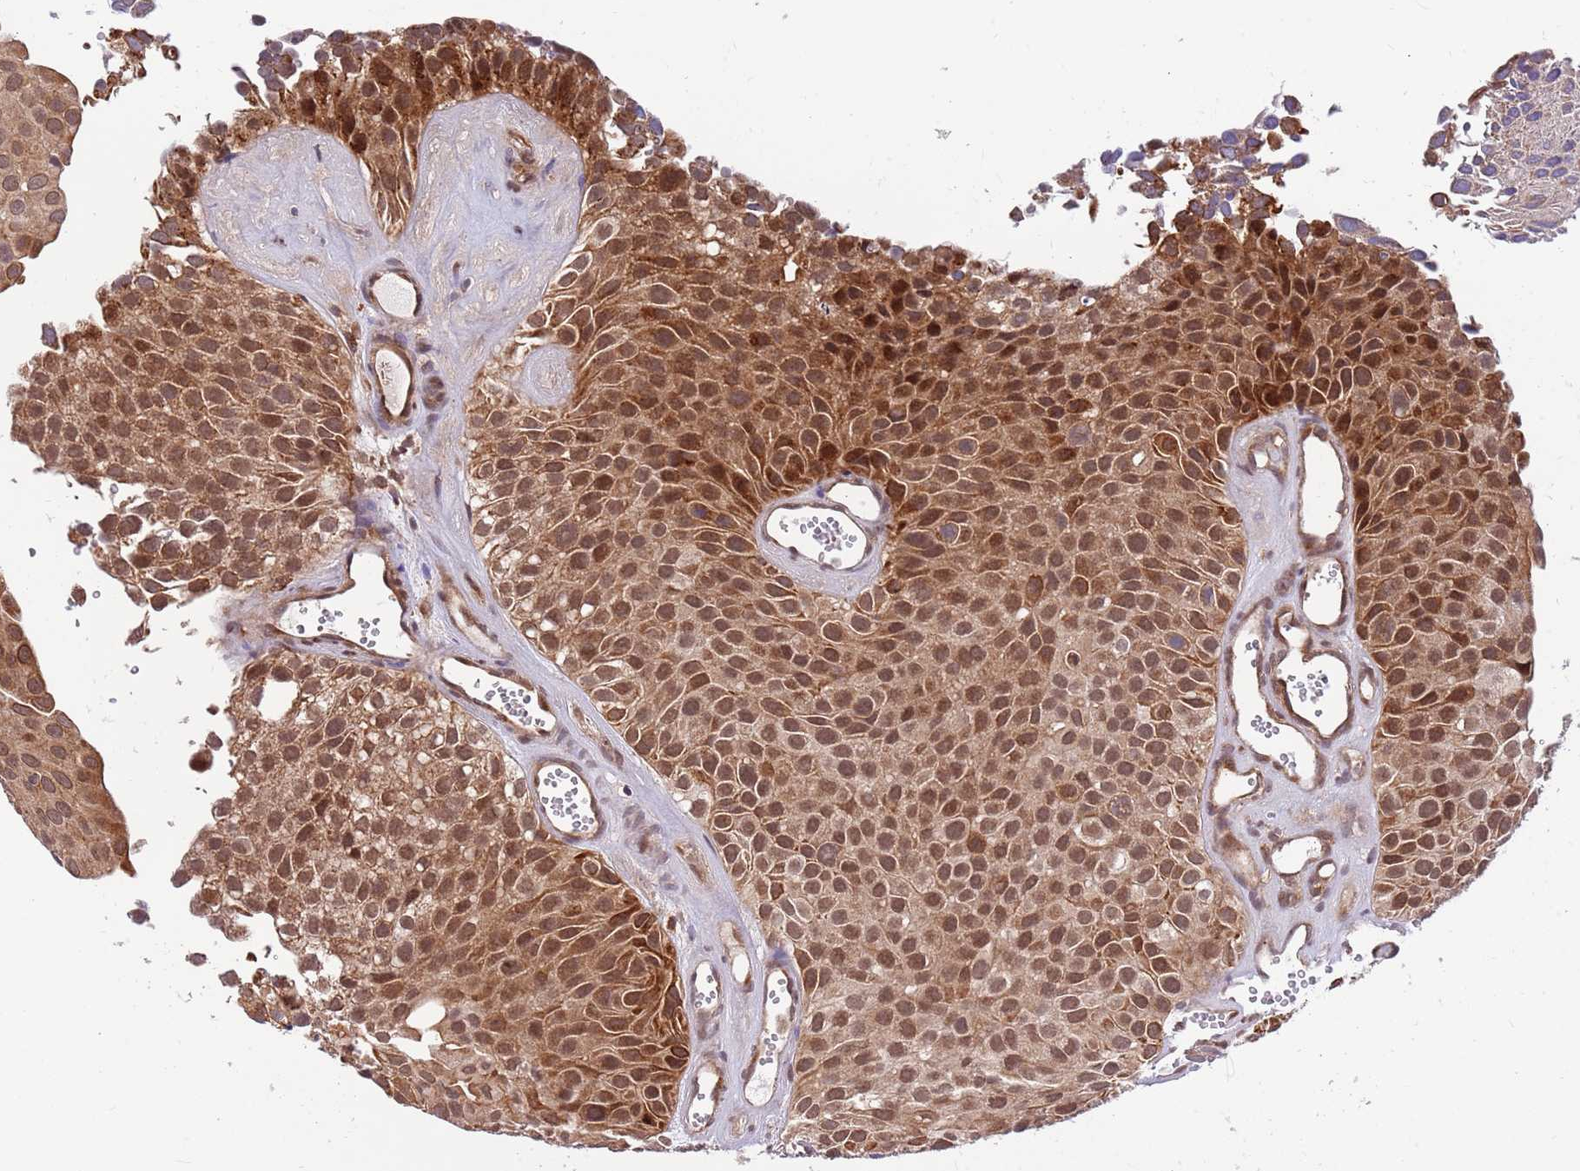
{"staining": {"intensity": "strong", "quantity": ">75%", "location": "cytoplasmic/membranous,nuclear"}, "tissue": "urothelial cancer", "cell_type": "Tumor cells", "image_type": "cancer", "snomed": [{"axis": "morphology", "description": "Urothelial carcinoma, Low grade"}, {"axis": "topography", "description": "Urinary bladder"}], "caption": "The histopathology image displays immunohistochemical staining of urothelial cancer. There is strong cytoplasmic/membranous and nuclear positivity is identified in approximately >75% of tumor cells.", "gene": "HAUS3", "patient": {"sex": "male", "age": 88}}